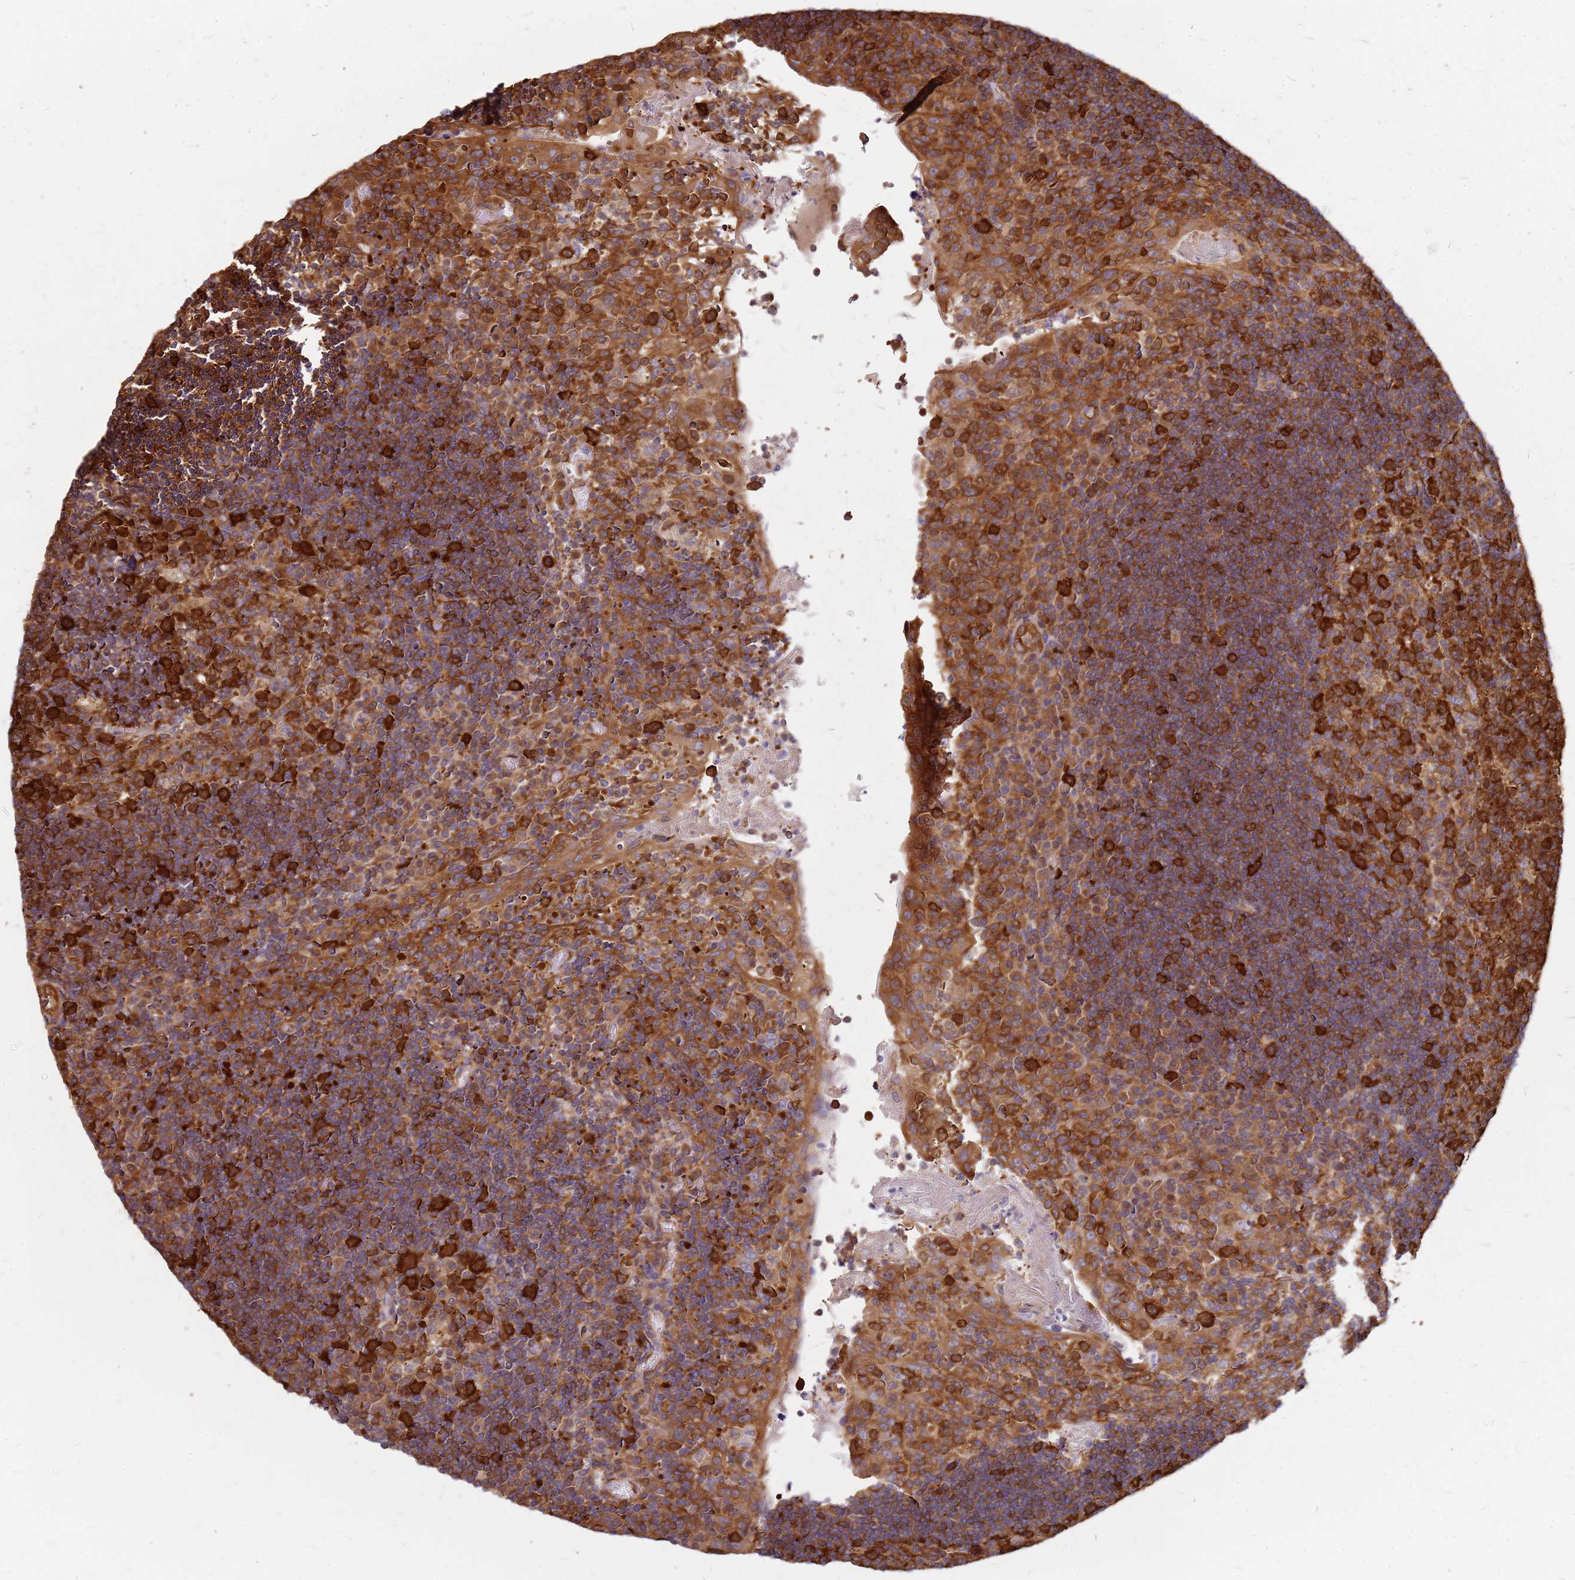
{"staining": {"intensity": "strong", "quantity": ">75%", "location": "cytoplasmic/membranous"}, "tissue": "tonsil", "cell_type": "Germinal center cells", "image_type": "normal", "snomed": [{"axis": "morphology", "description": "Normal tissue, NOS"}, {"axis": "topography", "description": "Tonsil"}], "caption": "Protein staining reveals strong cytoplasmic/membranous staining in about >75% of germinal center cells in normal tonsil.", "gene": "HDX", "patient": {"sex": "male", "age": 17}}